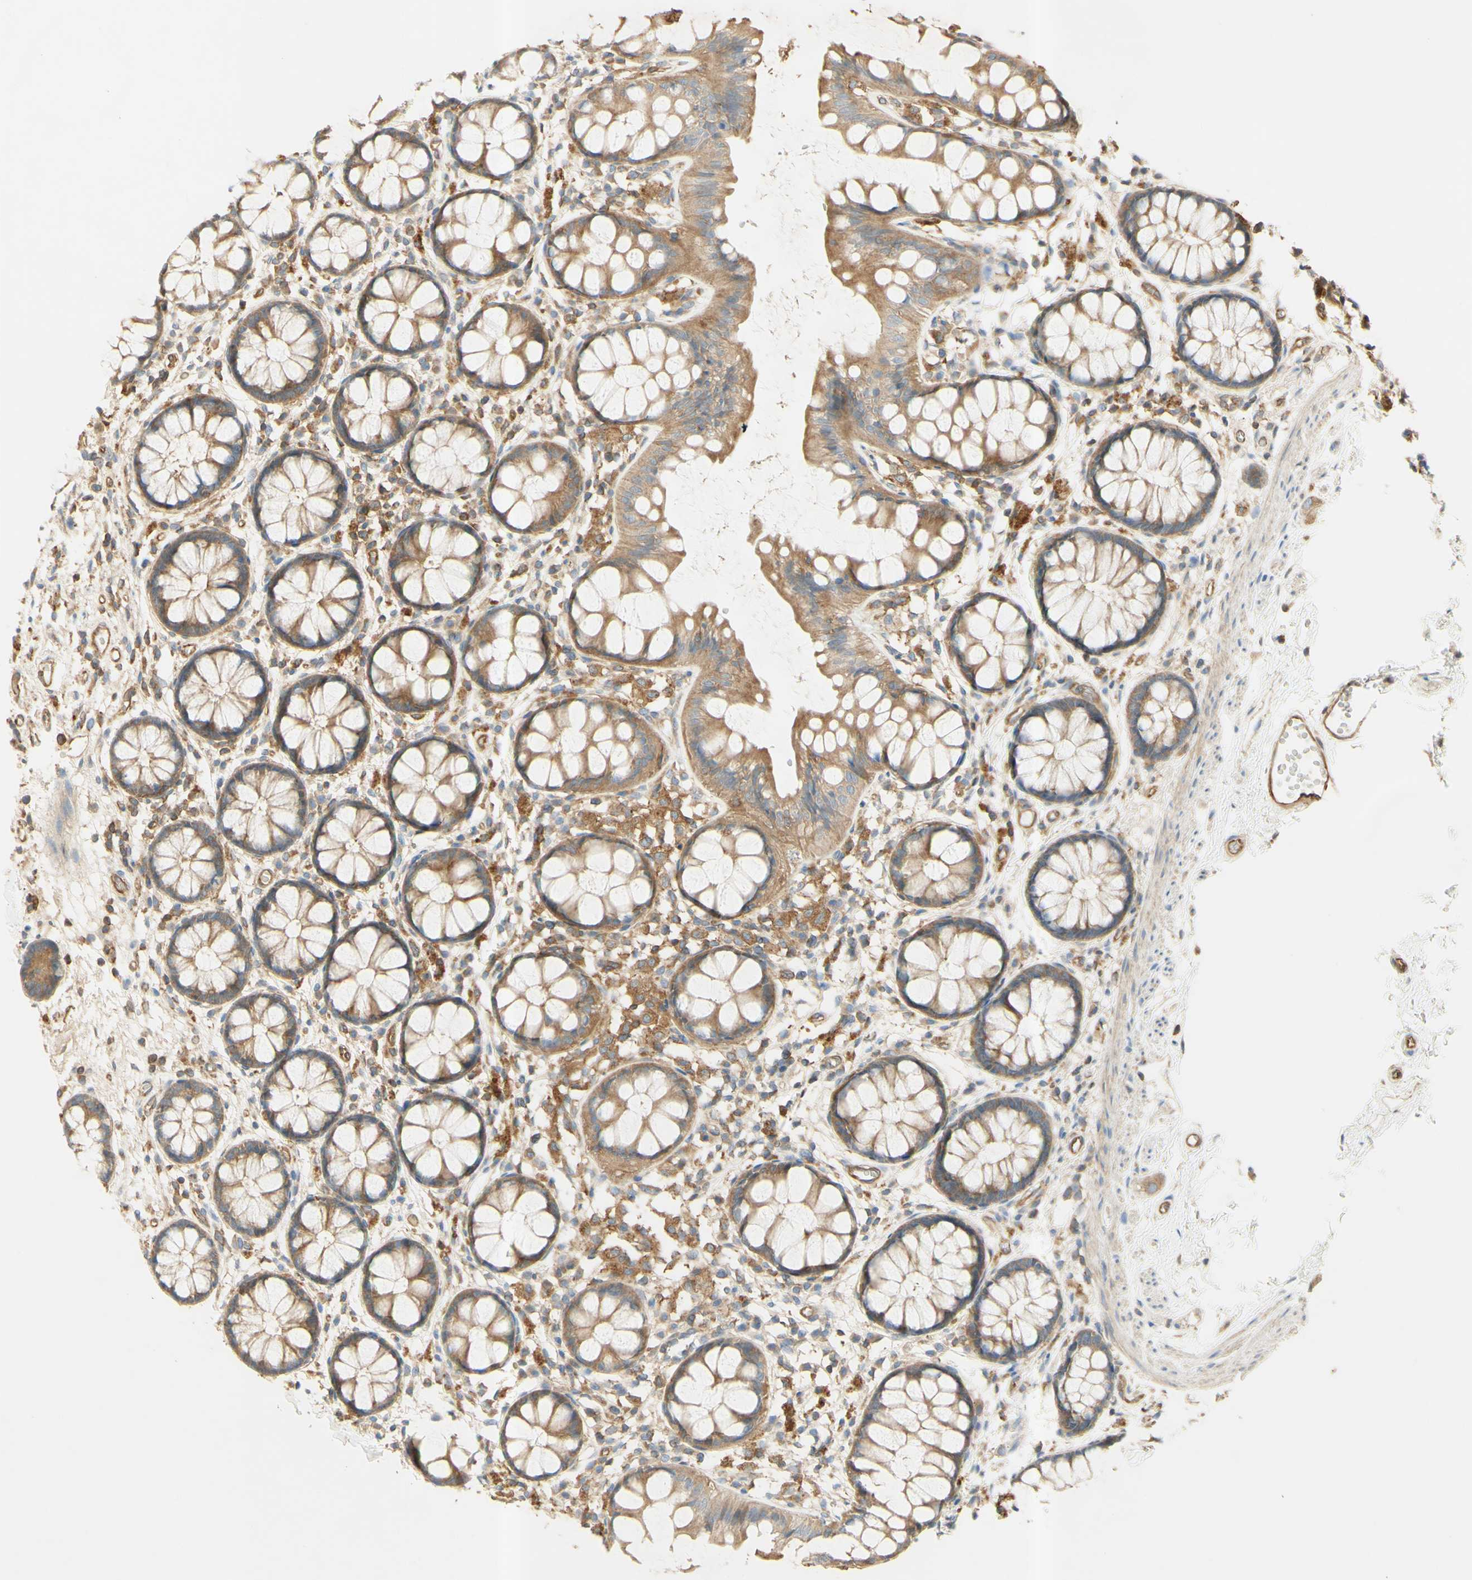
{"staining": {"intensity": "moderate", "quantity": ">75%", "location": "cytoplasmic/membranous"}, "tissue": "rectum", "cell_type": "Glandular cells", "image_type": "normal", "snomed": [{"axis": "morphology", "description": "Normal tissue, NOS"}, {"axis": "topography", "description": "Rectum"}], "caption": "Glandular cells reveal medium levels of moderate cytoplasmic/membranous staining in approximately >75% of cells in unremarkable rectum.", "gene": "IKBKG", "patient": {"sex": "female", "age": 66}}